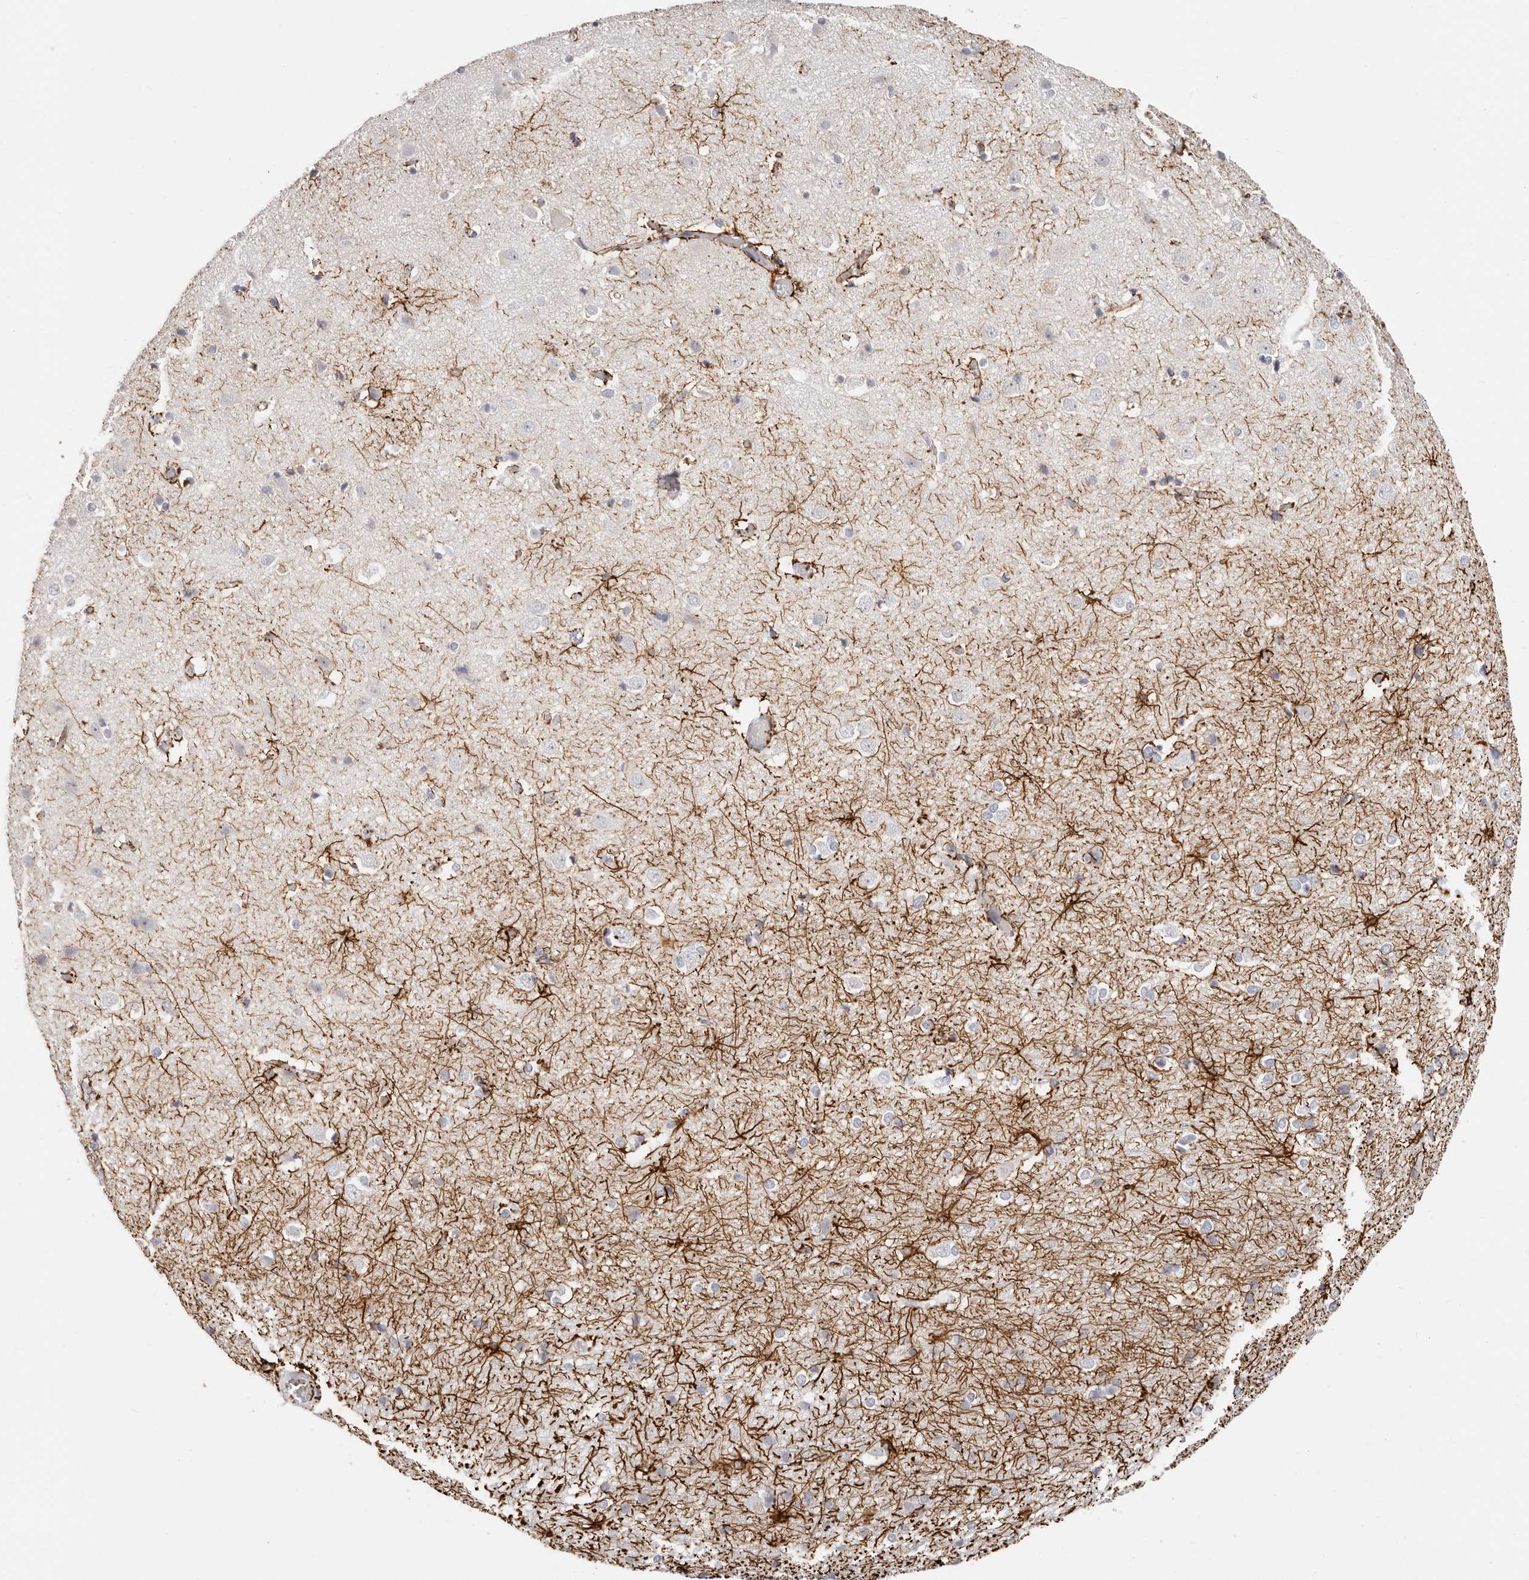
{"staining": {"intensity": "moderate", "quantity": "25%-75%", "location": "cytoplasmic/membranous"}, "tissue": "cerebral cortex", "cell_type": "Endothelial cells", "image_type": "normal", "snomed": [{"axis": "morphology", "description": "Normal tissue, NOS"}, {"axis": "topography", "description": "Cerebral cortex"}], "caption": "Cerebral cortex was stained to show a protein in brown. There is medium levels of moderate cytoplasmic/membranous positivity in about 25%-75% of endothelial cells. The protein is stained brown, and the nuclei are stained in blue (DAB (3,3'-diaminobenzidine) IHC with brightfield microscopy, high magnification).", "gene": "ASCL1", "patient": {"sex": "male", "age": 54}}